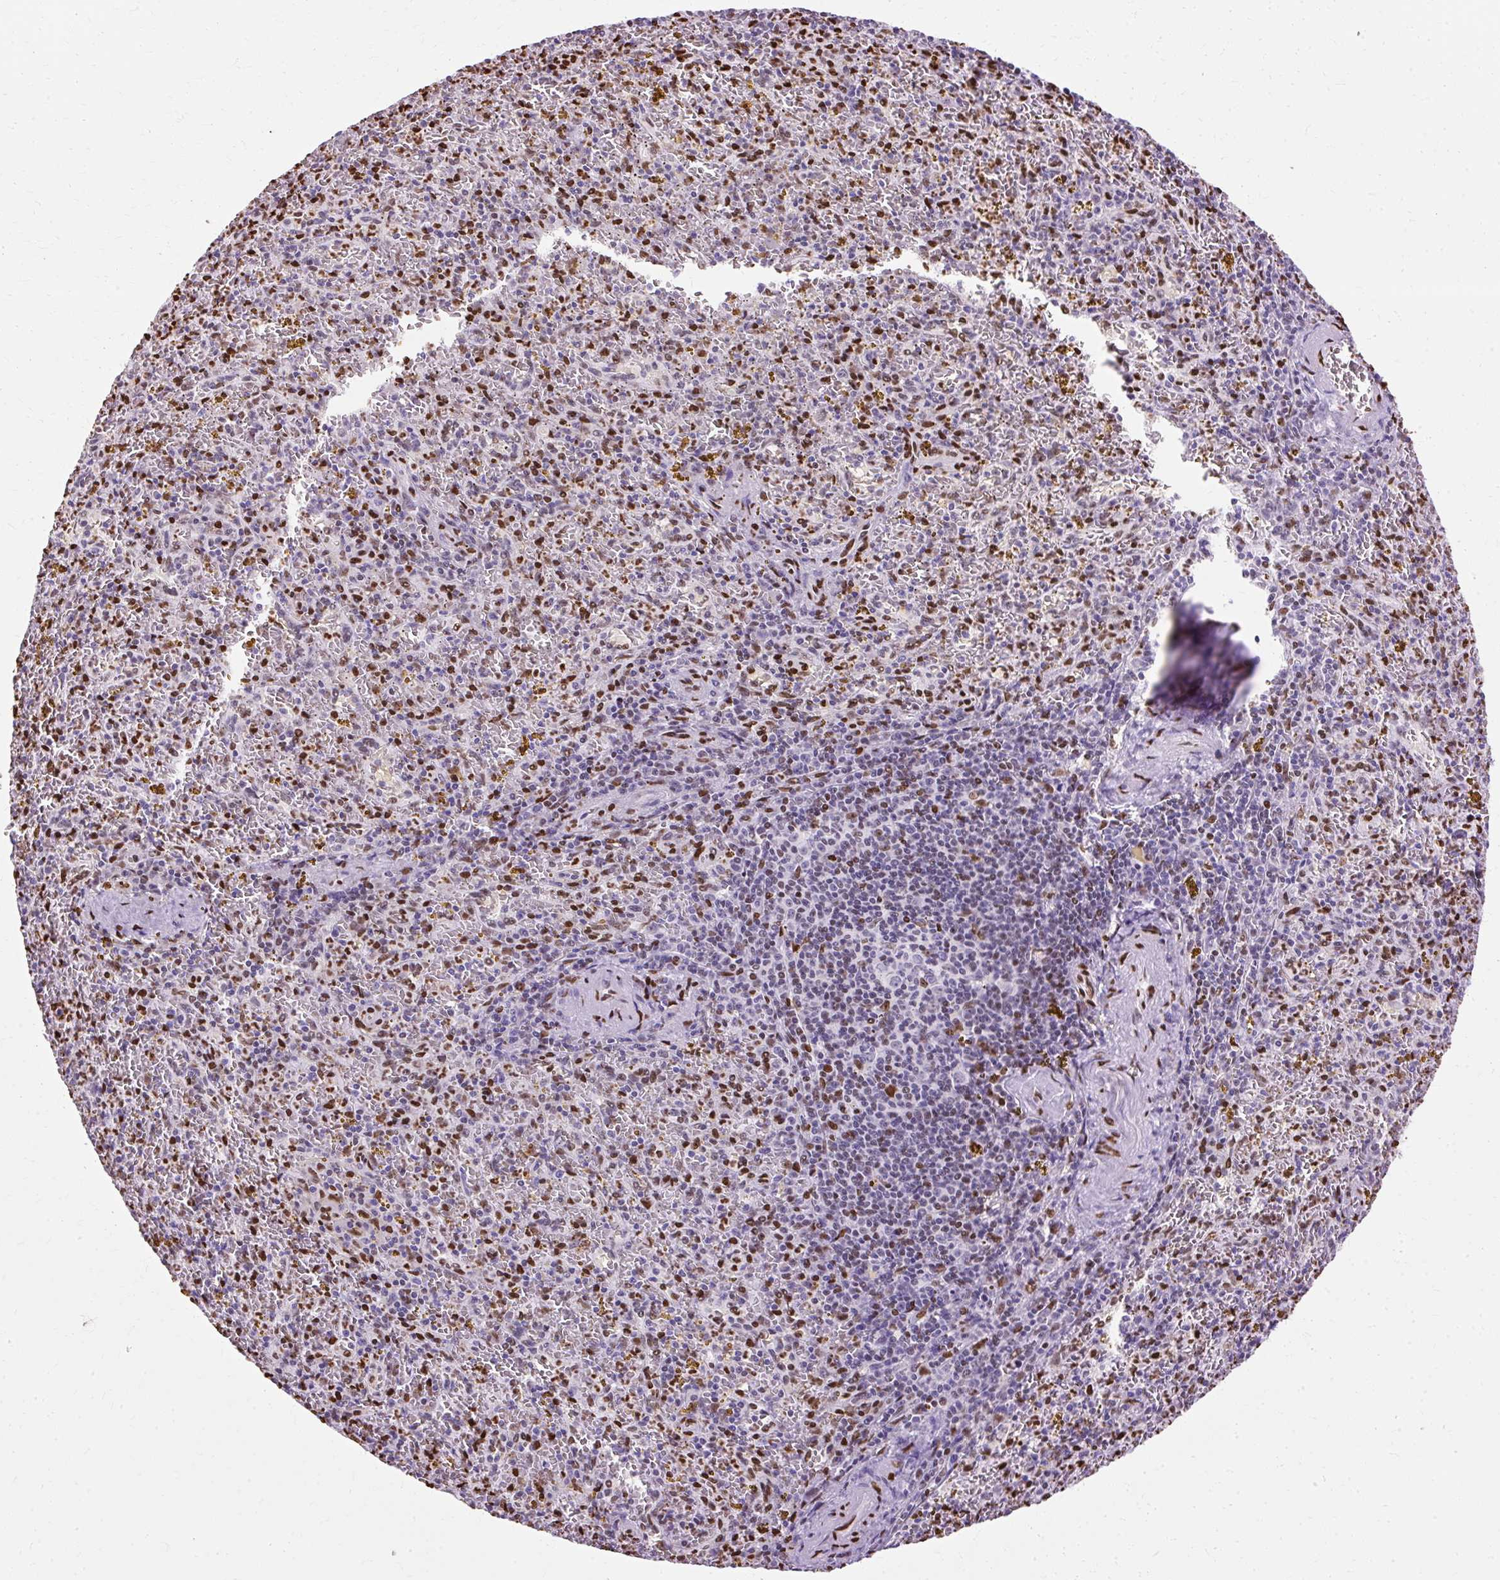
{"staining": {"intensity": "moderate", "quantity": "25%-75%", "location": "nuclear"}, "tissue": "spleen", "cell_type": "Cells in red pulp", "image_type": "normal", "snomed": [{"axis": "morphology", "description": "Normal tissue, NOS"}, {"axis": "topography", "description": "Spleen"}], "caption": "Cells in red pulp show medium levels of moderate nuclear expression in about 25%-75% of cells in normal spleen. (DAB IHC, brown staining for protein, blue staining for nuclei).", "gene": "TMEM184C", "patient": {"sex": "male", "age": 57}}